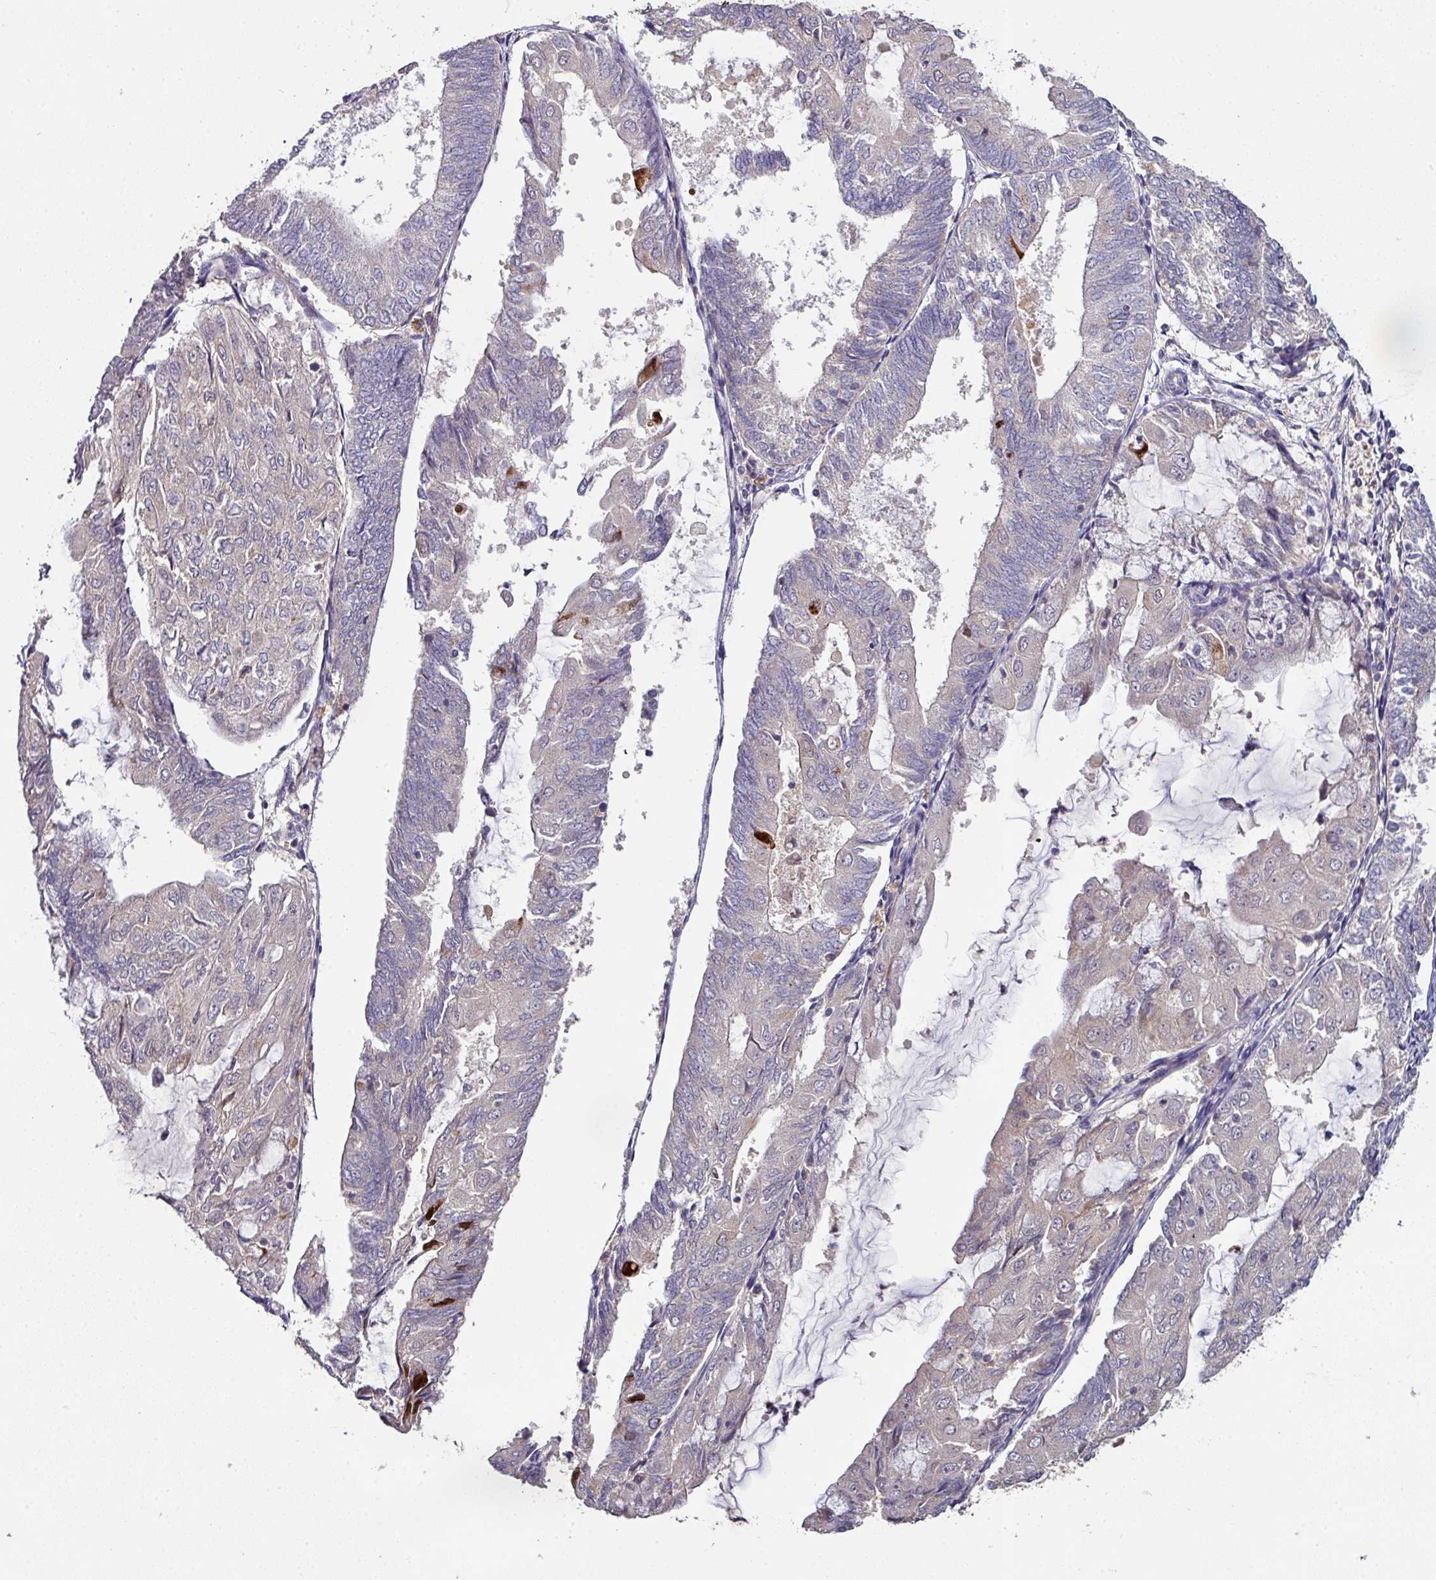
{"staining": {"intensity": "negative", "quantity": "none", "location": "none"}, "tissue": "endometrial cancer", "cell_type": "Tumor cells", "image_type": "cancer", "snomed": [{"axis": "morphology", "description": "Adenocarcinoma, NOS"}, {"axis": "topography", "description": "Endometrium"}], "caption": "Immunohistochemistry (IHC) photomicrograph of neoplastic tissue: human endometrial cancer (adenocarcinoma) stained with DAB shows no significant protein positivity in tumor cells.", "gene": "AEBP2", "patient": {"sex": "female", "age": 81}}